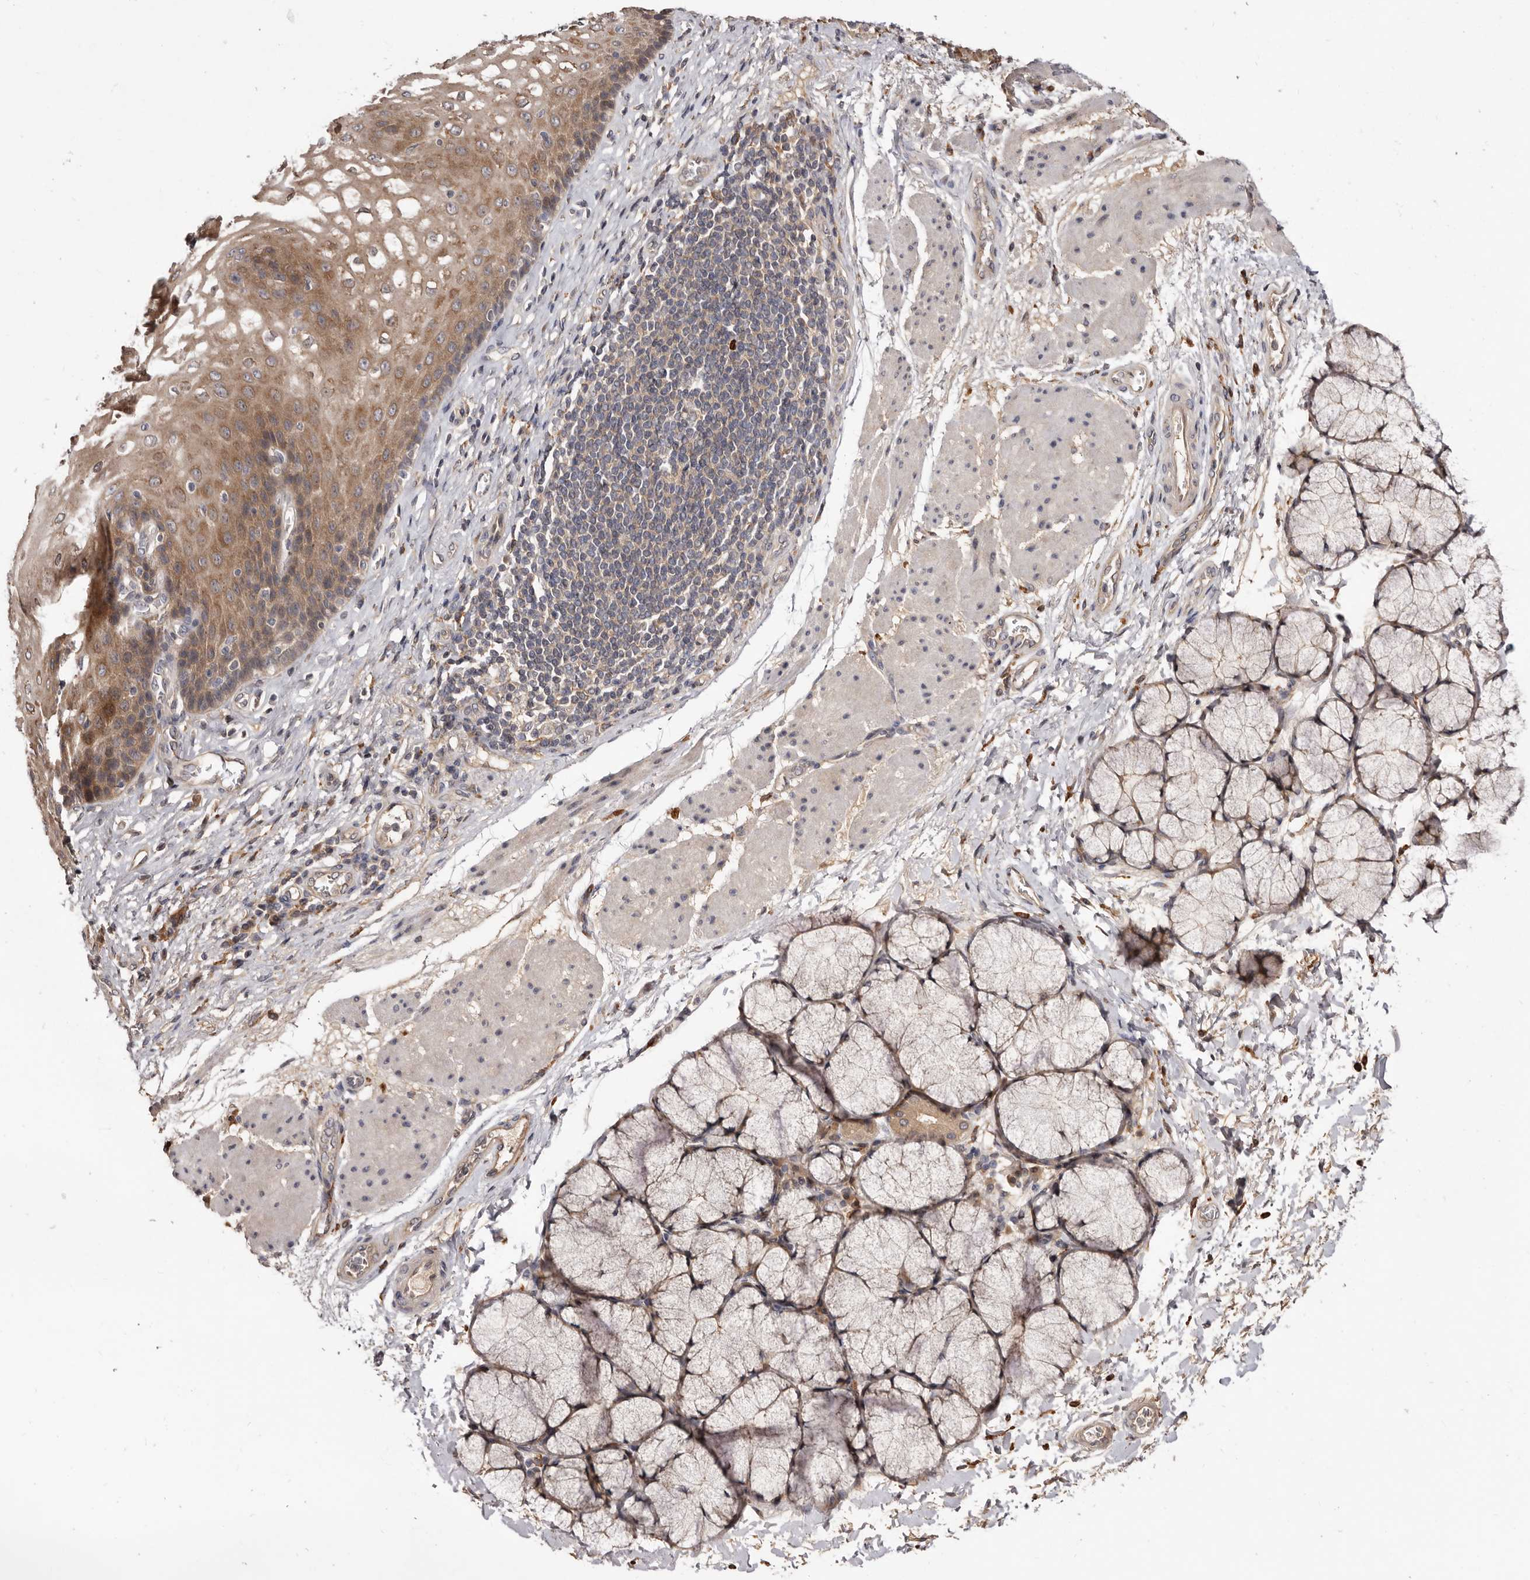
{"staining": {"intensity": "moderate", "quantity": ">75%", "location": "cytoplasmic/membranous"}, "tissue": "esophagus", "cell_type": "Squamous epithelial cells", "image_type": "normal", "snomed": [{"axis": "morphology", "description": "Normal tissue, NOS"}, {"axis": "topography", "description": "Esophagus"}], "caption": "Squamous epithelial cells display moderate cytoplasmic/membranous expression in approximately >75% of cells in unremarkable esophagus.", "gene": "INAVA", "patient": {"sex": "male", "age": 54}}